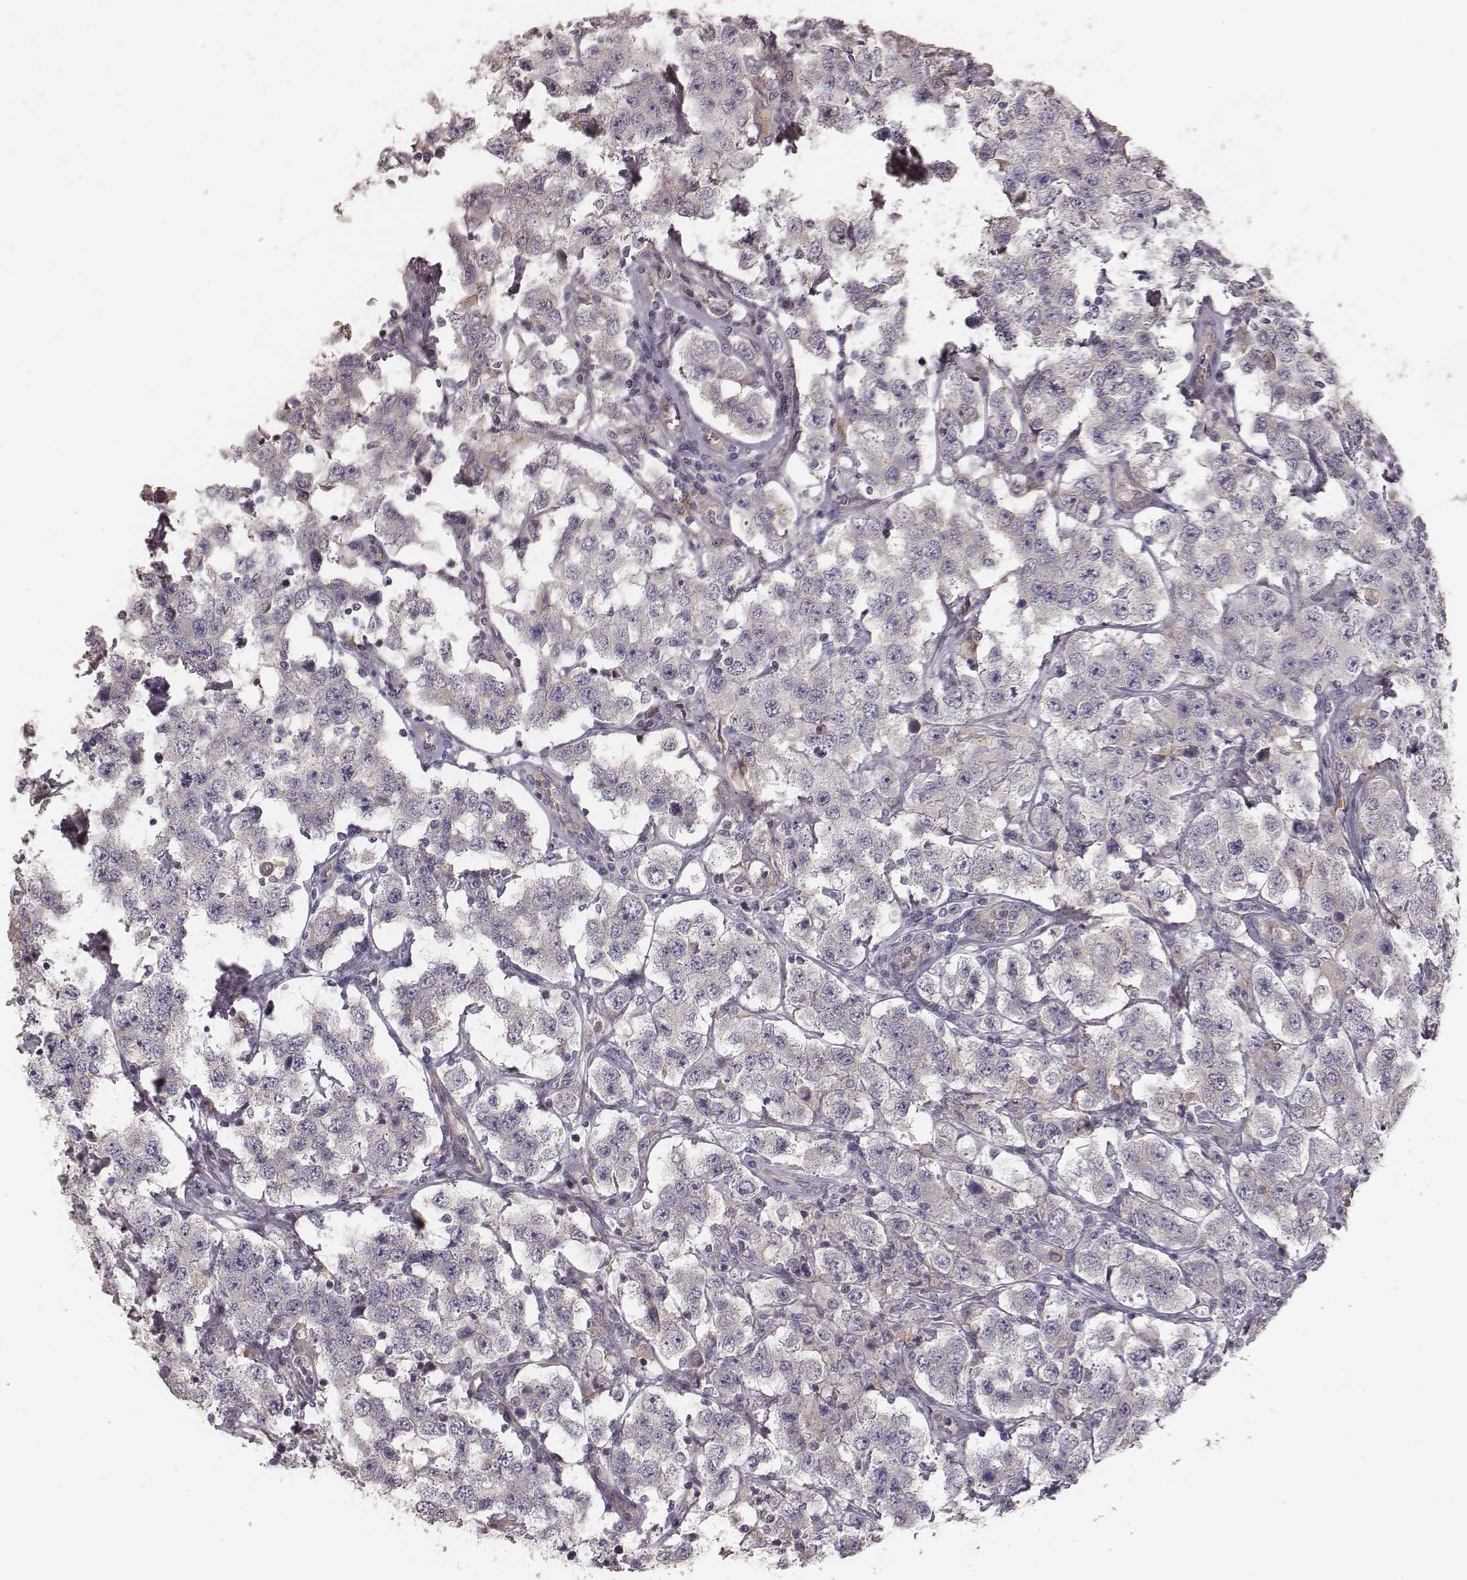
{"staining": {"intensity": "negative", "quantity": "none", "location": "none"}, "tissue": "testis cancer", "cell_type": "Tumor cells", "image_type": "cancer", "snomed": [{"axis": "morphology", "description": "Seminoma, NOS"}, {"axis": "topography", "description": "Testis"}], "caption": "High magnification brightfield microscopy of testis seminoma stained with DAB (brown) and counterstained with hematoxylin (blue): tumor cells show no significant positivity.", "gene": "OTOGL", "patient": {"sex": "male", "age": 52}}